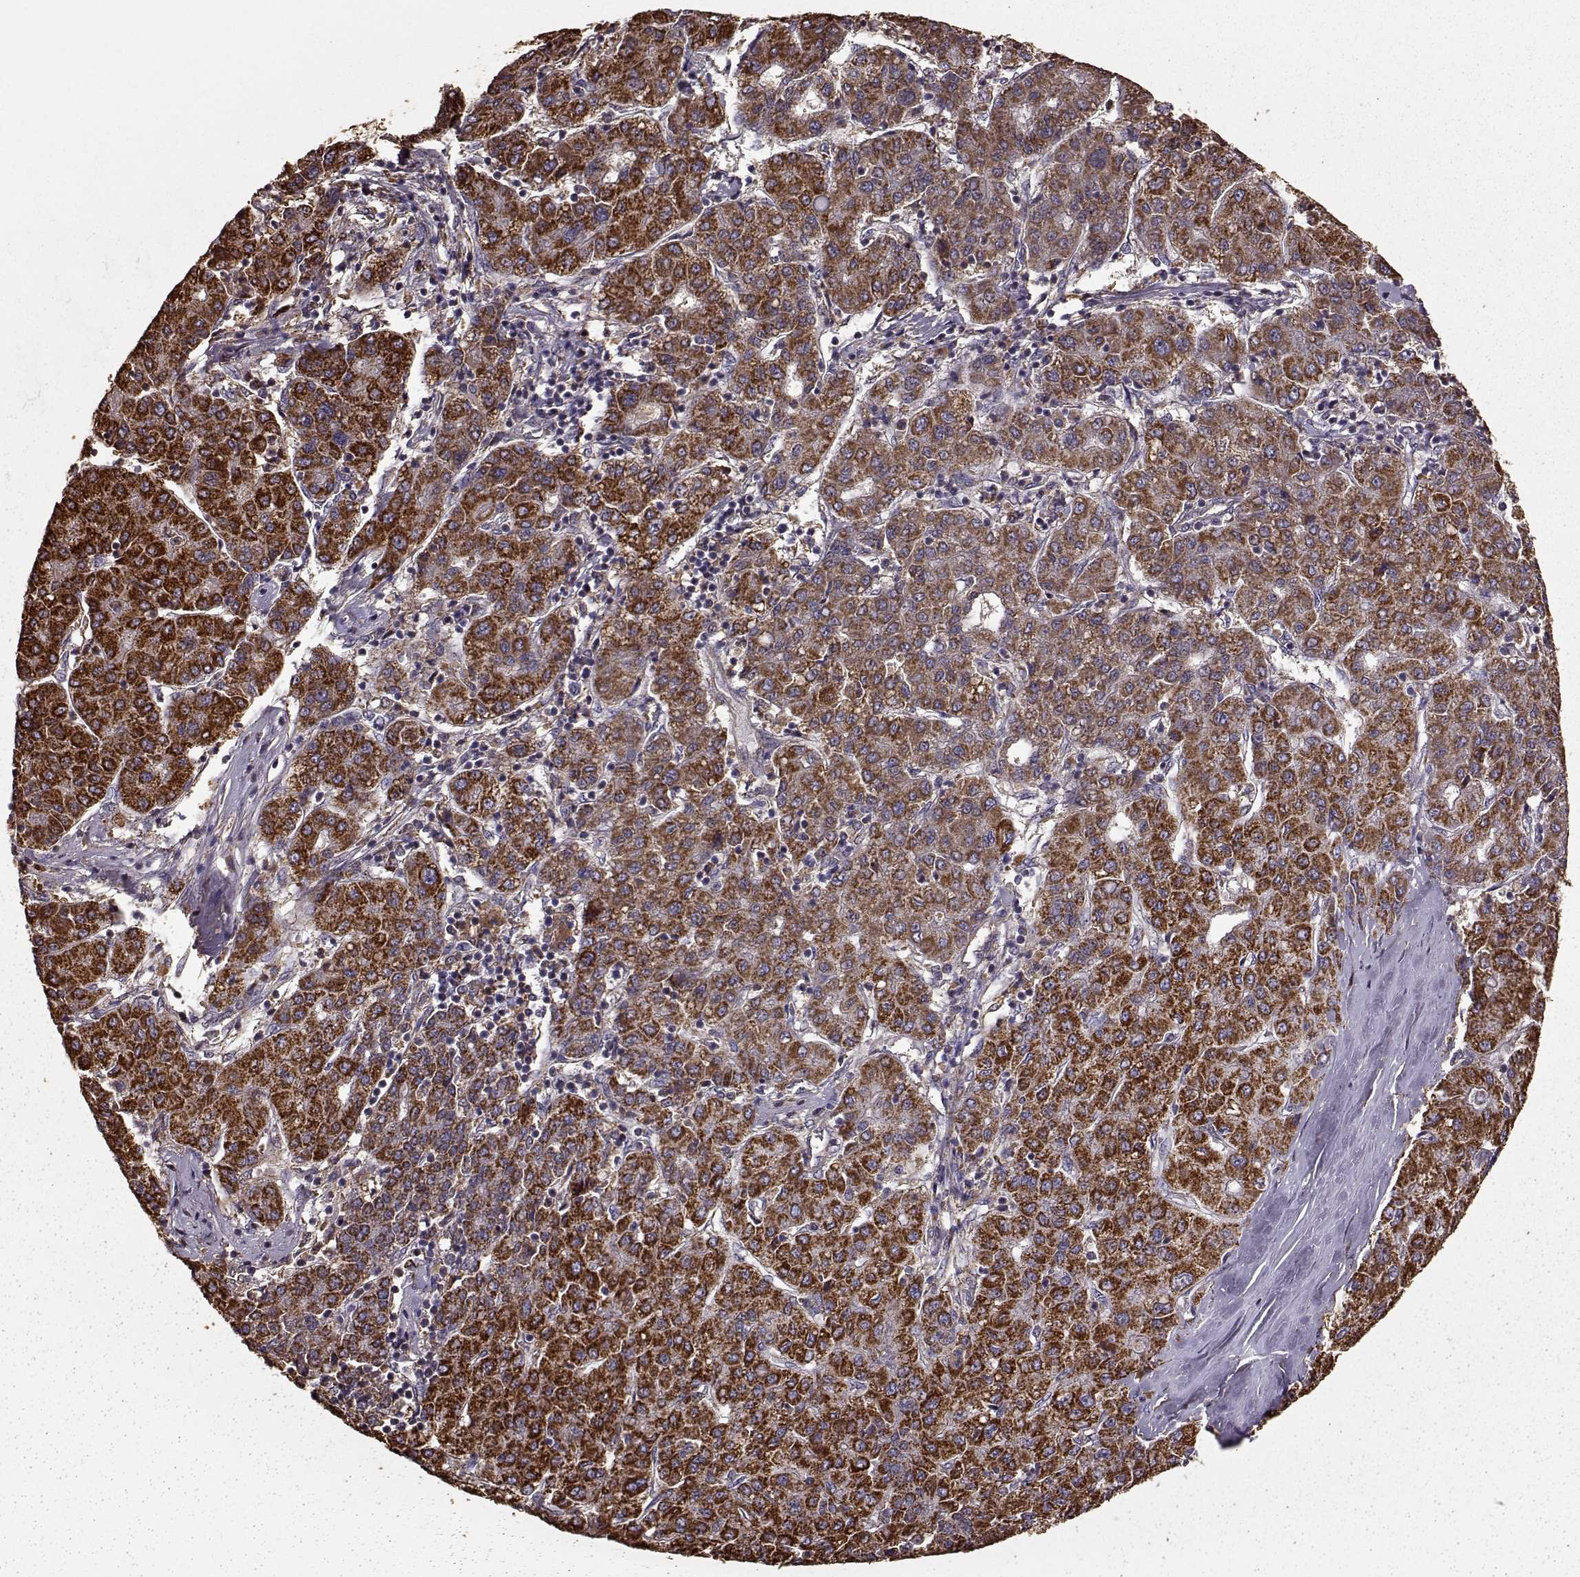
{"staining": {"intensity": "strong", "quantity": ">75%", "location": "cytoplasmic/membranous"}, "tissue": "liver cancer", "cell_type": "Tumor cells", "image_type": "cancer", "snomed": [{"axis": "morphology", "description": "Carcinoma, Hepatocellular, NOS"}, {"axis": "topography", "description": "Liver"}], "caption": "Immunohistochemistry (DAB (3,3'-diaminobenzidine)) staining of human hepatocellular carcinoma (liver) shows strong cytoplasmic/membranous protein positivity in about >75% of tumor cells.", "gene": "PTGES2", "patient": {"sex": "male", "age": 65}}